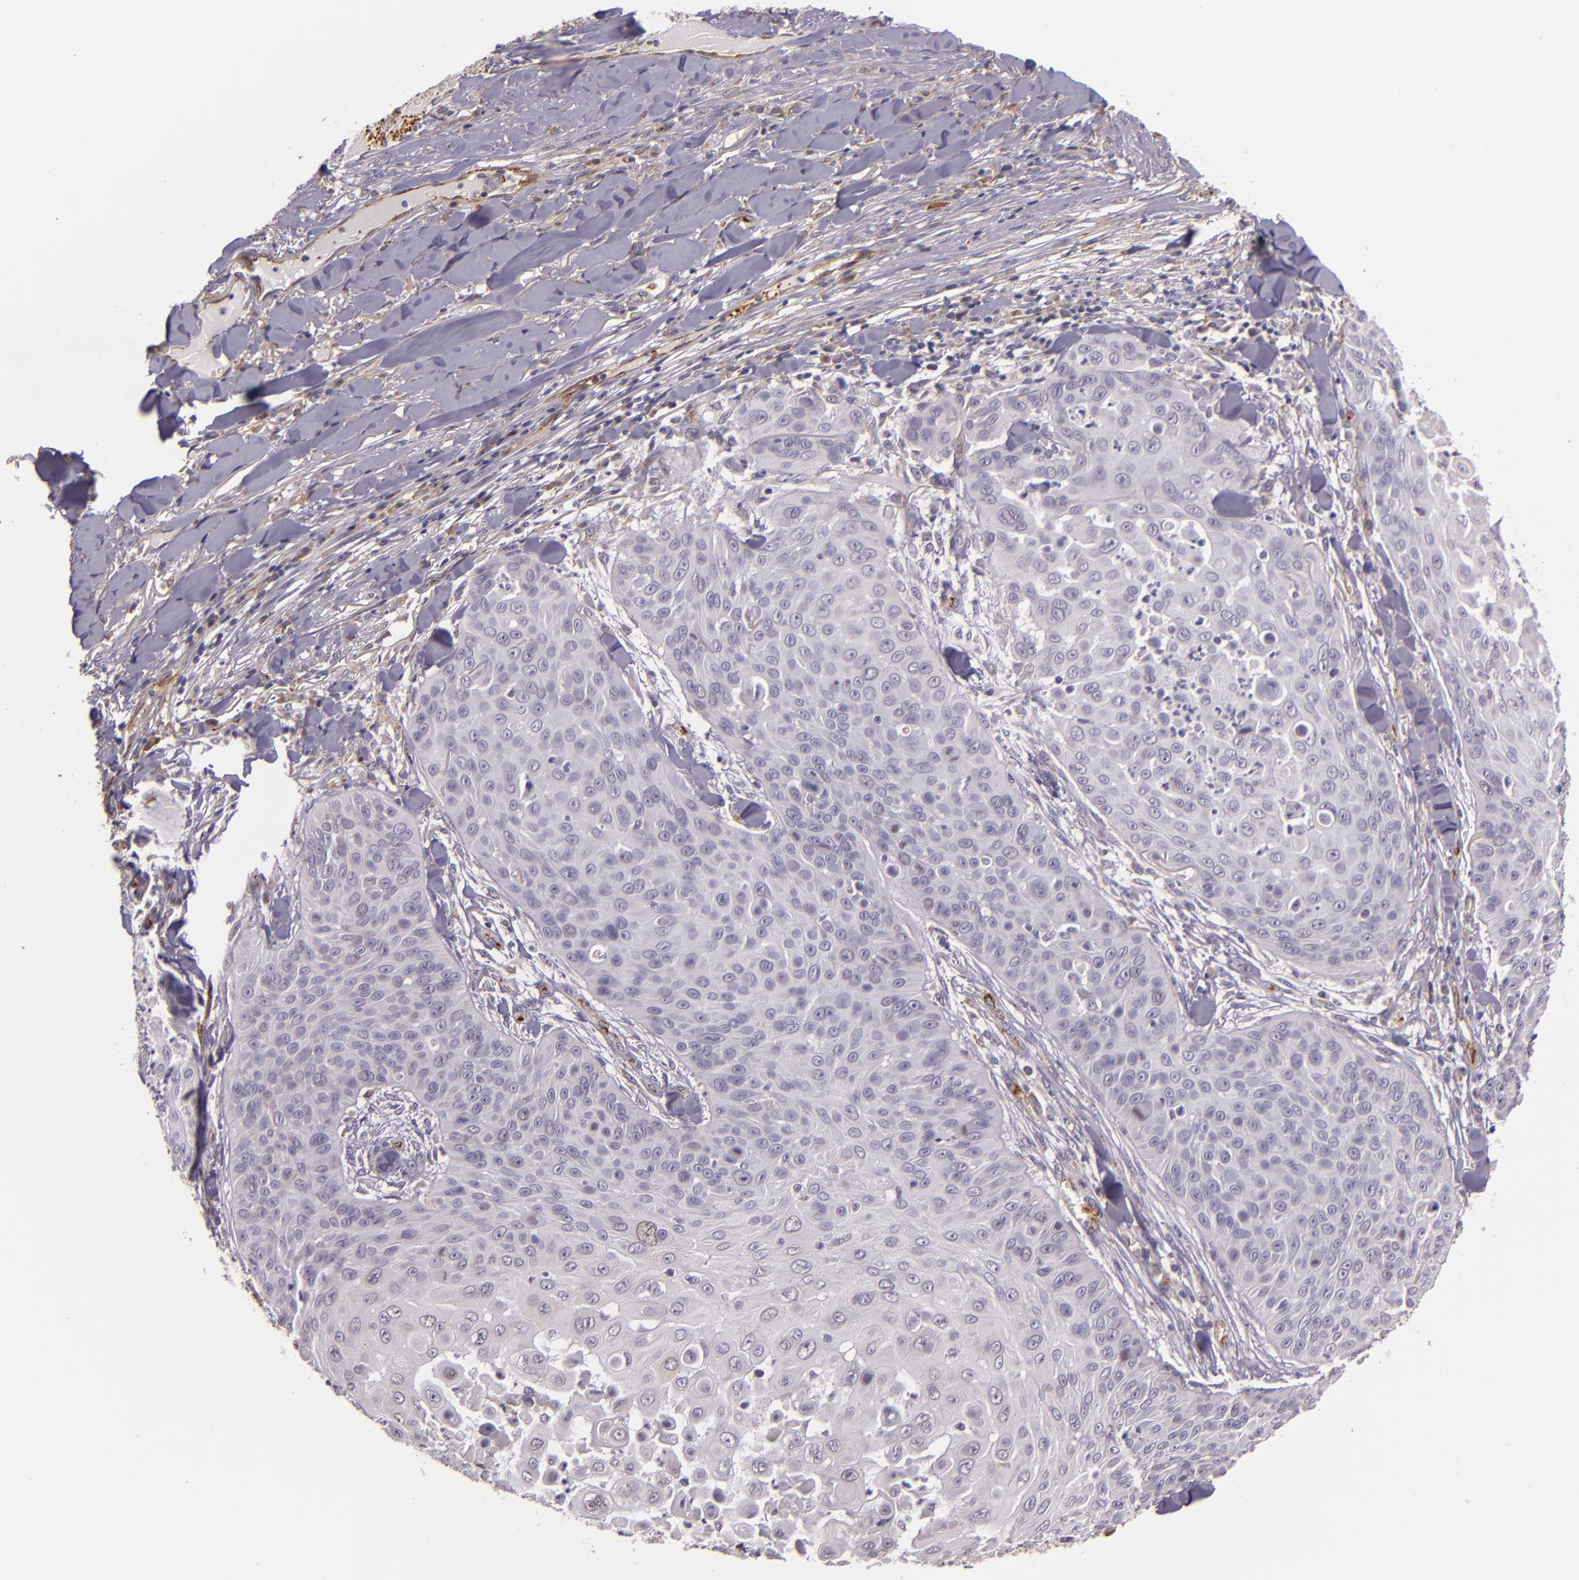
{"staining": {"intensity": "negative", "quantity": "none", "location": "none"}, "tissue": "skin cancer", "cell_type": "Tumor cells", "image_type": "cancer", "snomed": [{"axis": "morphology", "description": "Squamous cell carcinoma, NOS"}, {"axis": "topography", "description": "Skin"}], "caption": "Human skin cancer stained for a protein using immunohistochemistry (IHC) displays no staining in tumor cells.", "gene": "SYTL4", "patient": {"sex": "male", "age": 82}}